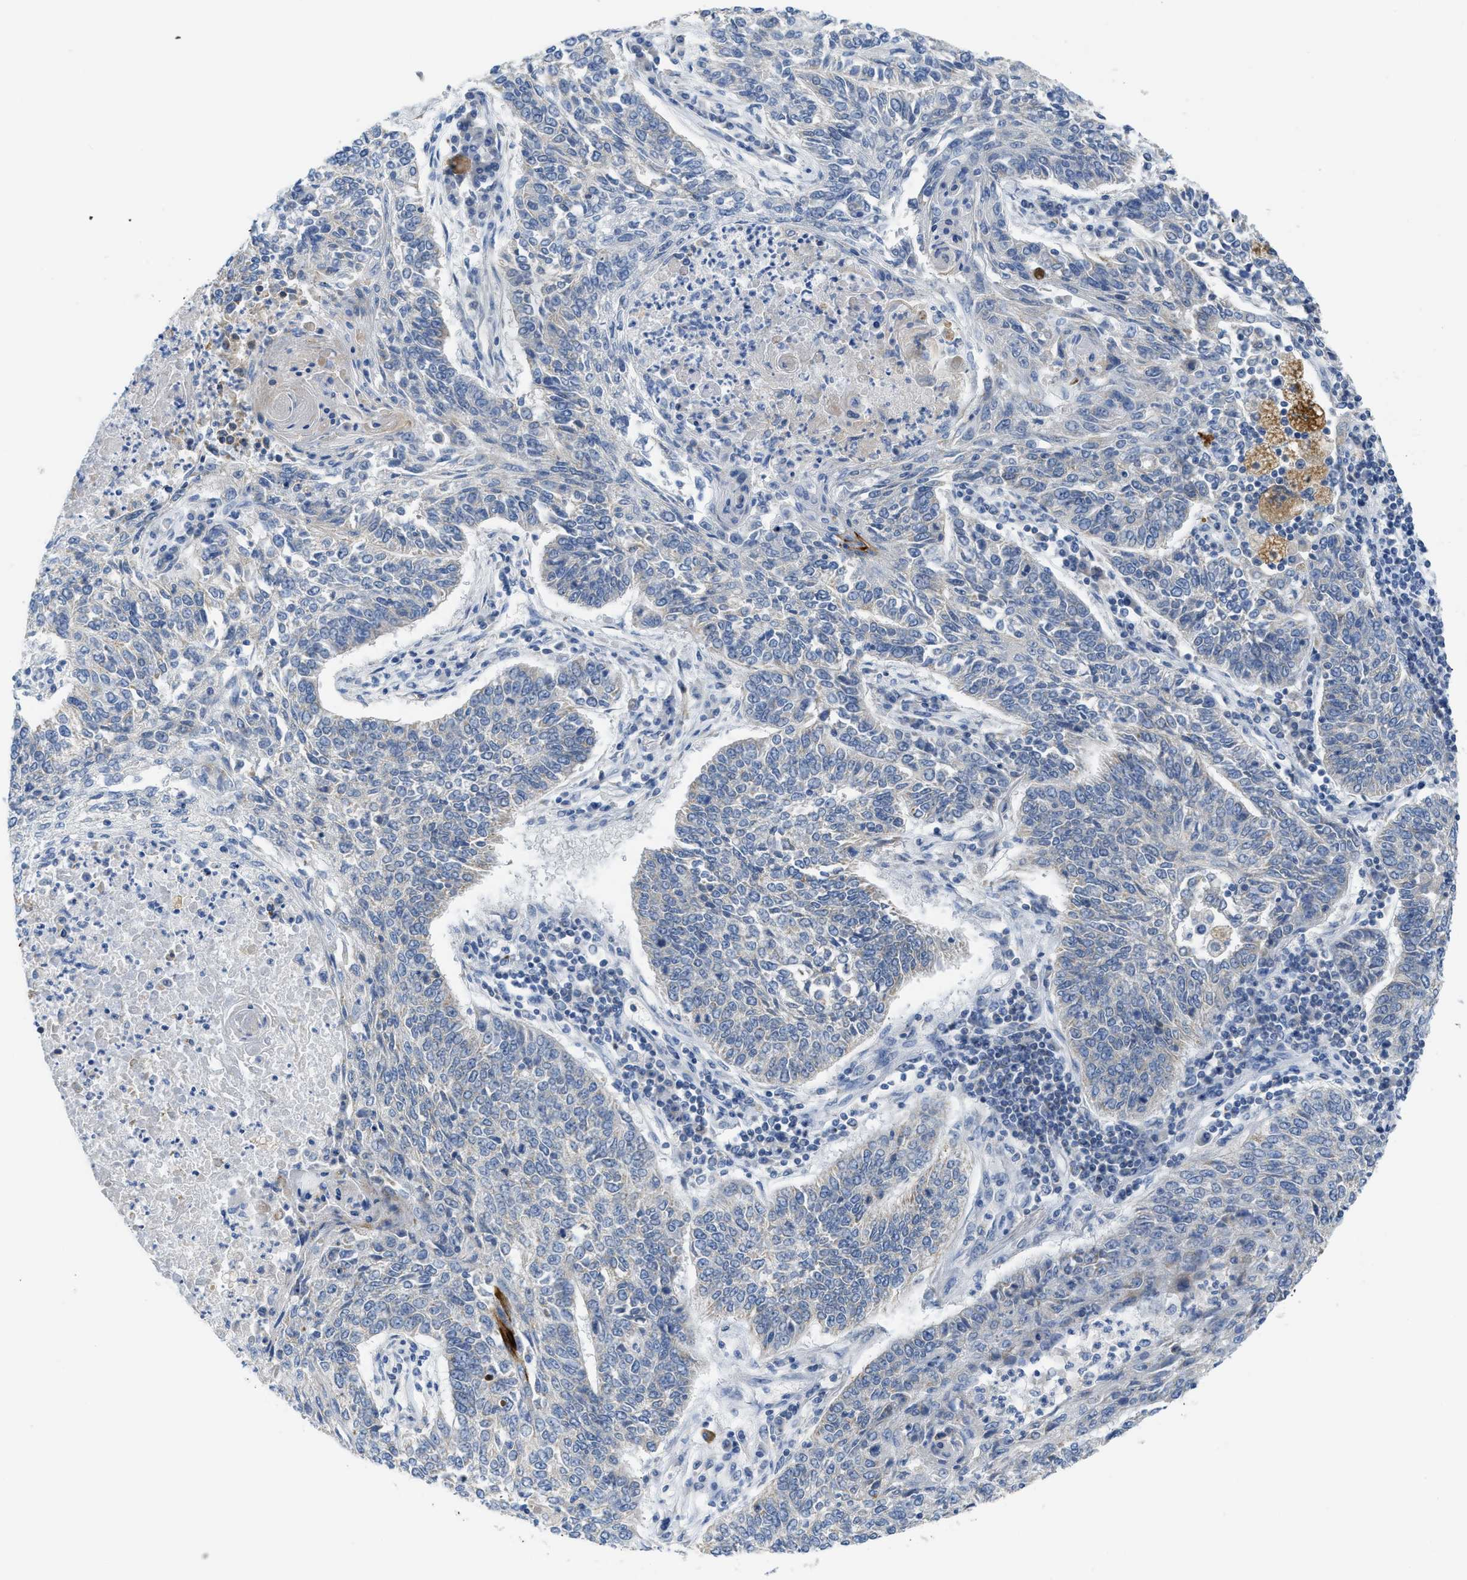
{"staining": {"intensity": "negative", "quantity": "none", "location": "none"}, "tissue": "lung cancer", "cell_type": "Tumor cells", "image_type": "cancer", "snomed": [{"axis": "morphology", "description": "Normal tissue, NOS"}, {"axis": "morphology", "description": "Squamous cell carcinoma, NOS"}, {"axis": "topography", "description": "Cartilage tissue"}, {"axis": "topography", "description": "Bronchus"}, {"axis": "topography", "description": "Lung"}], "caption": "Immunohistochemical staining of human lung cancer demonstrates no significant expression in tumor cells.", "gene": "GATD3", "patient": {"sex": "female", "age": 49}}